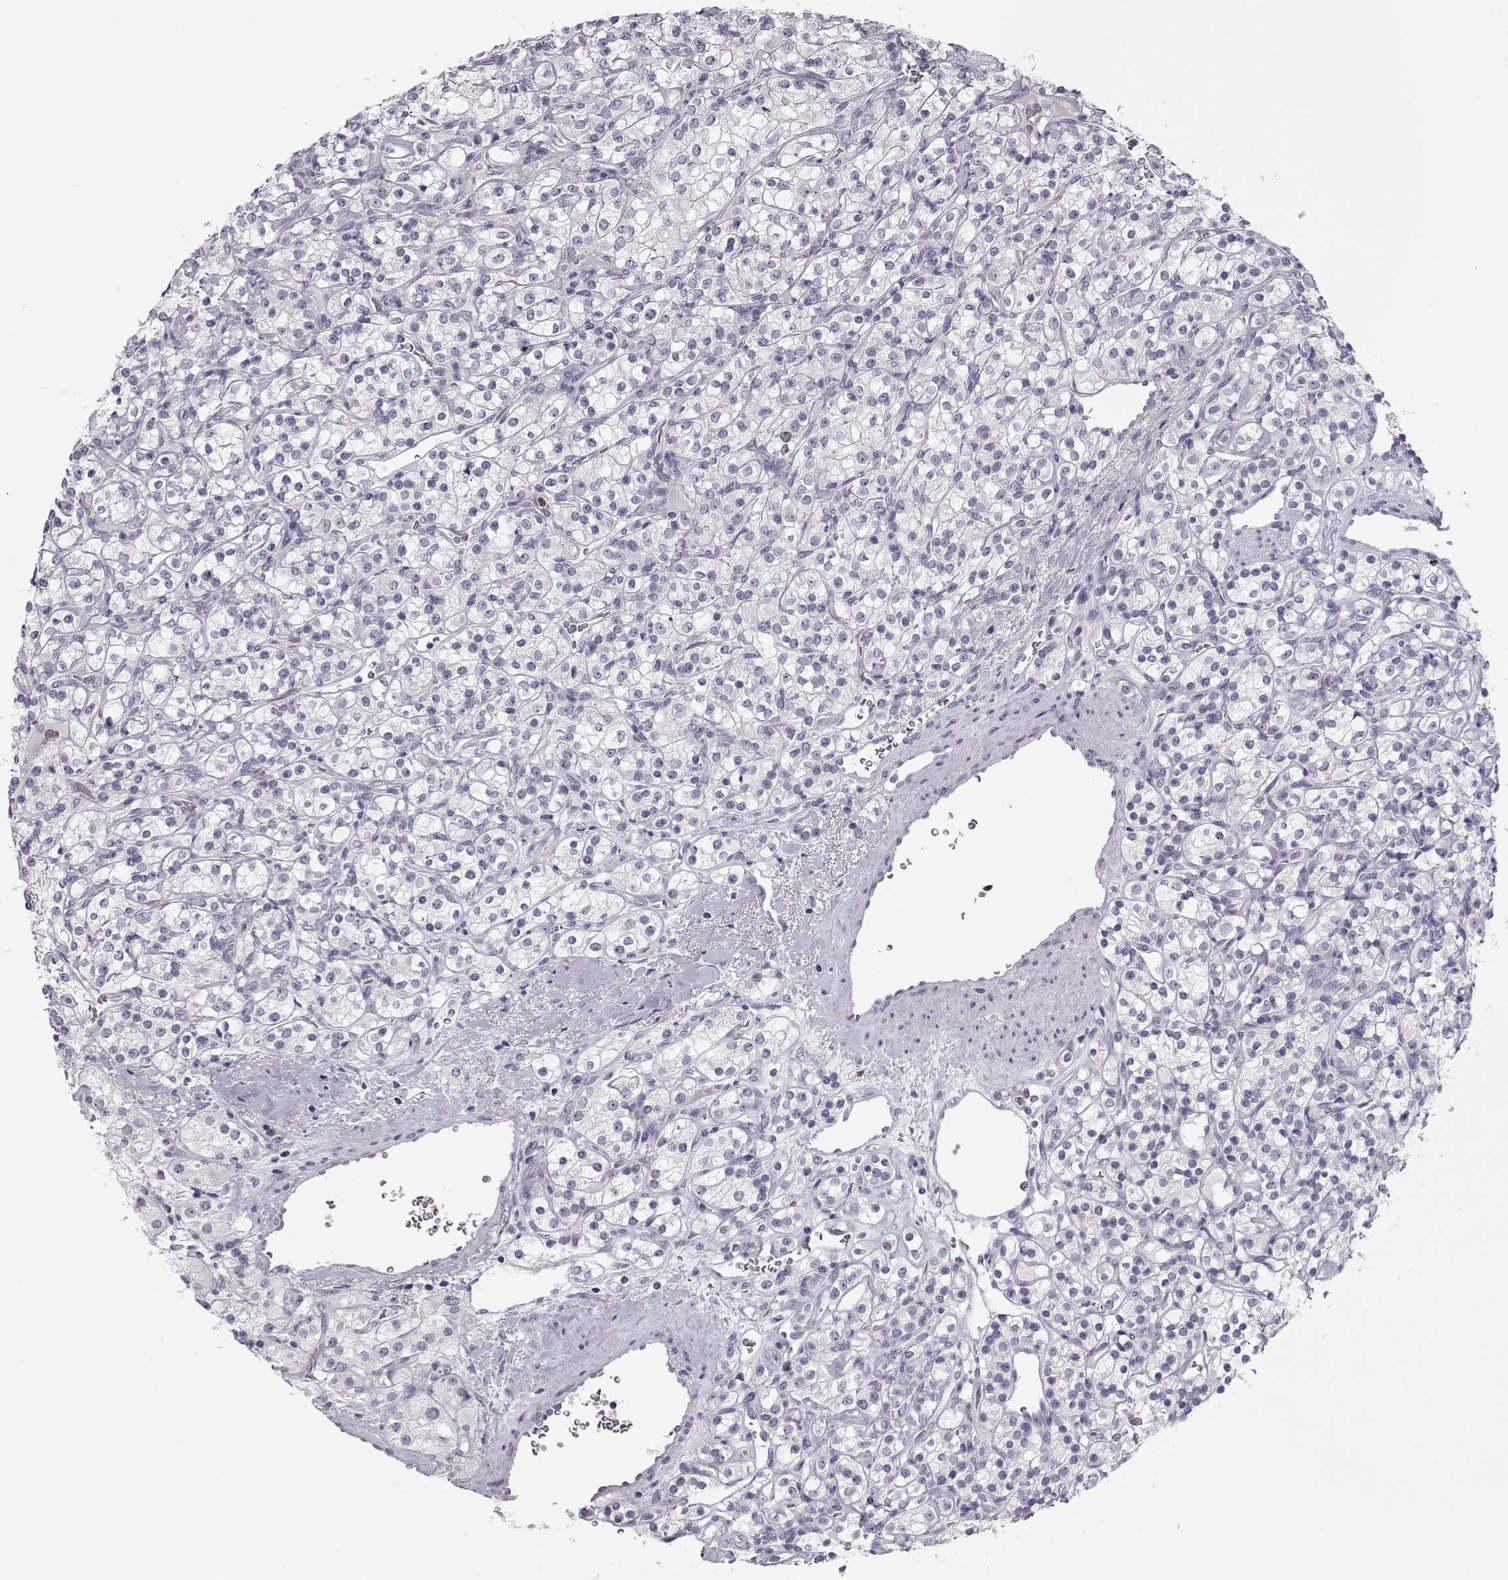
{"staining": {"intensity": "negative", "quantity": "none", "location": "none"}, "tissue": "renal cancer", "cell_type": "Tumor cells", "image_type": "cancer", "snomed": [{"axis": "morphology", "description": "Adenocarcinoma, NOS"}, {"axis": "topography", "description": "Kidney"}], "caption": "High magnification brightfield microscopy of renal cancer (adenocarcinoma) stained with DAB (3,3'-diaminobenzidine) (brown) and counterstained with hematoxylin (blue): tumor cells show no significant expression. (DAB (3,3'-diaminobenzidine) immunohistochemistry, high magnification).", "gene": "SGO1", "patient": {"sex": "male", "age": 77}}